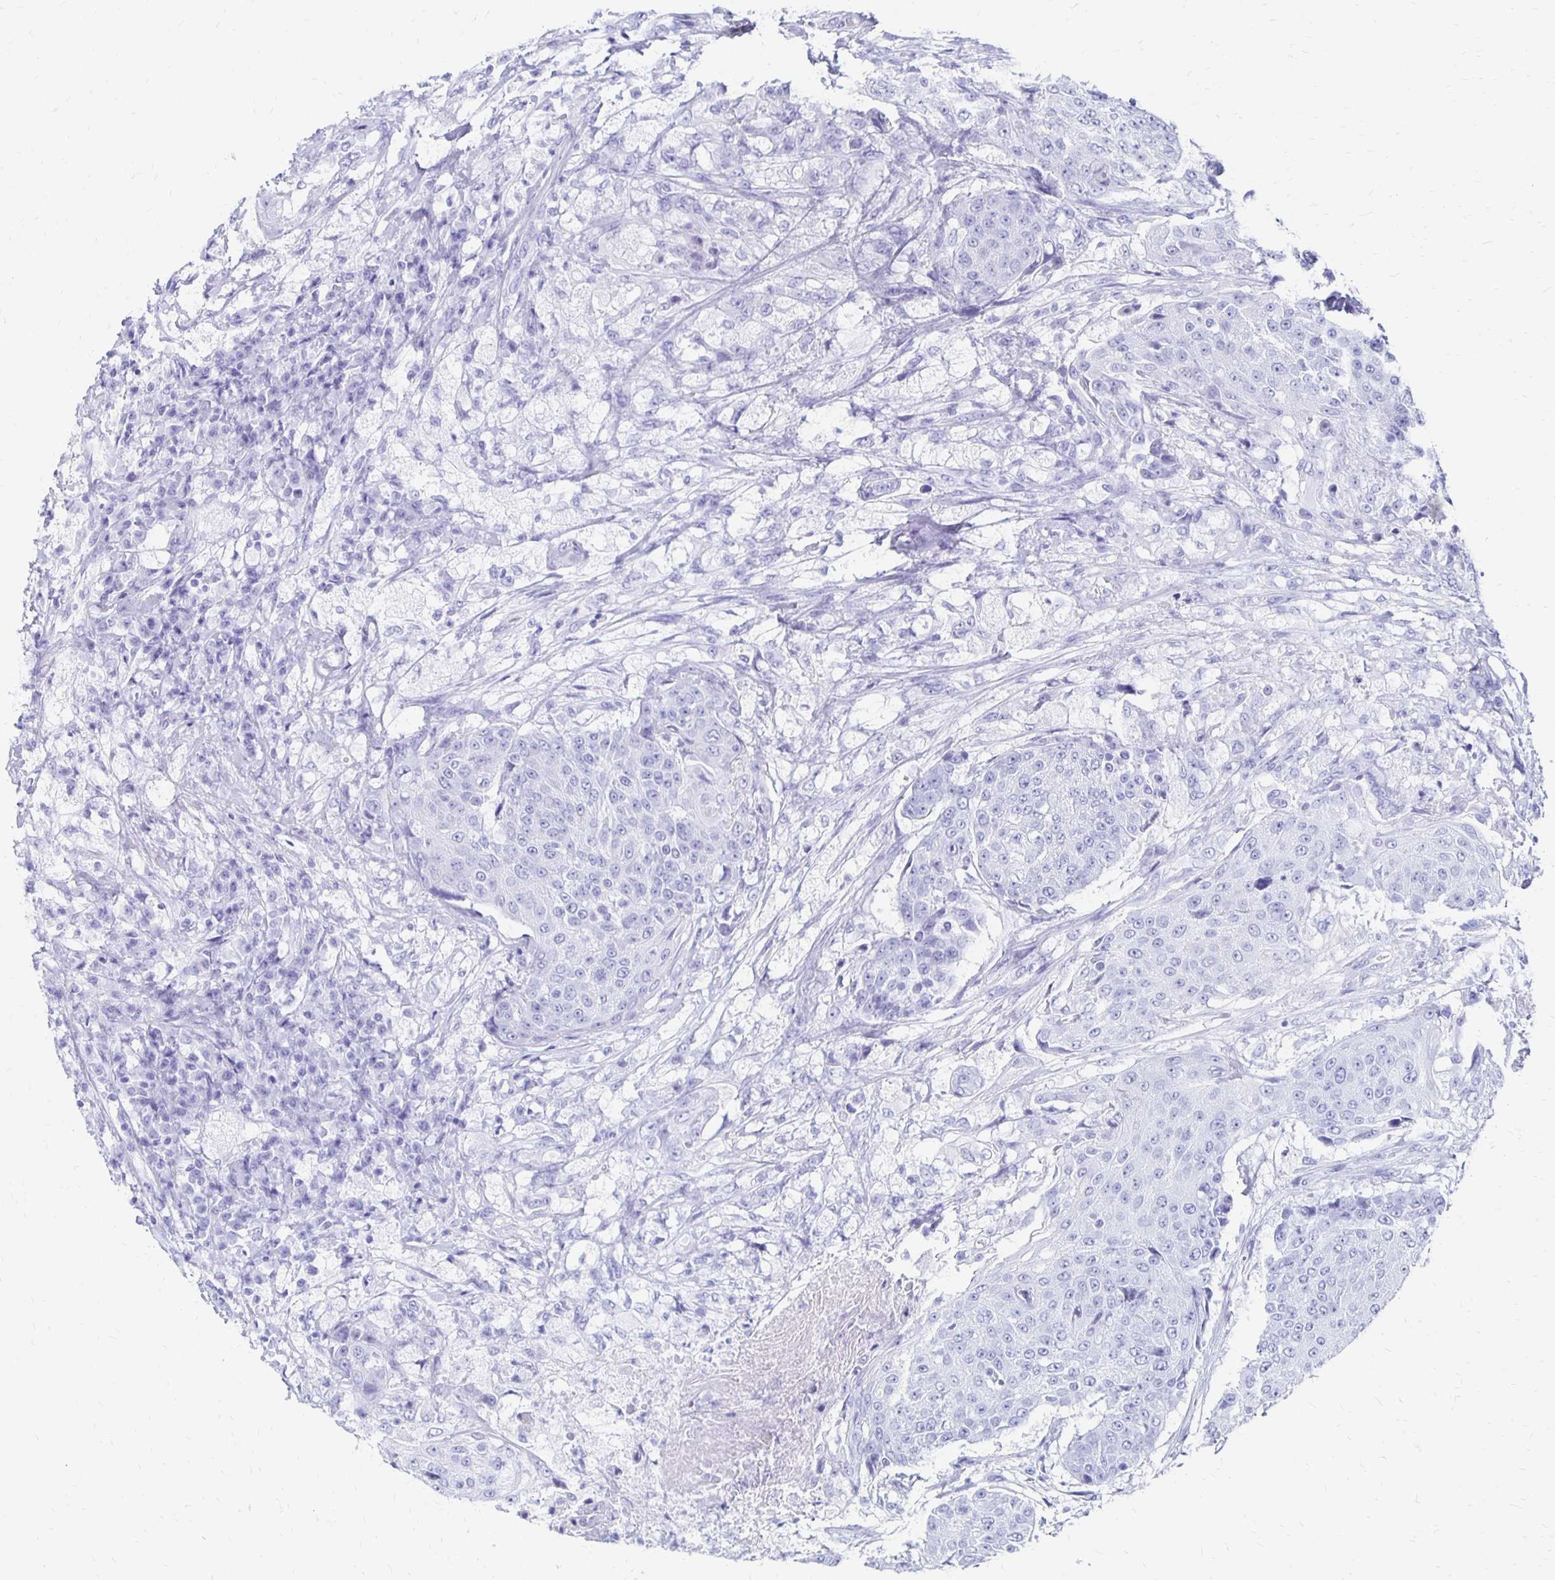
{"staining": {"intensity": "negative", "quantity": "none", "location": "none"}, "tissue": "urothelial cancer", "cell_type": "Tumor cells", "image_type": "cancer", "snomed": [{"axis": "morphology", "description": "Urothelial carcinoma, High grade"}, {"axis": "topography", "description": "Urinary bladder"}], "caption": "High power microscopy image of an immunohistochemistry (IHC) photomicrograph of urothelial carcinoma (high-grade), revealing no significant expression in tumor cells.", "gene": "SYT2", "patient": {"sex": "female", "age": 63}}